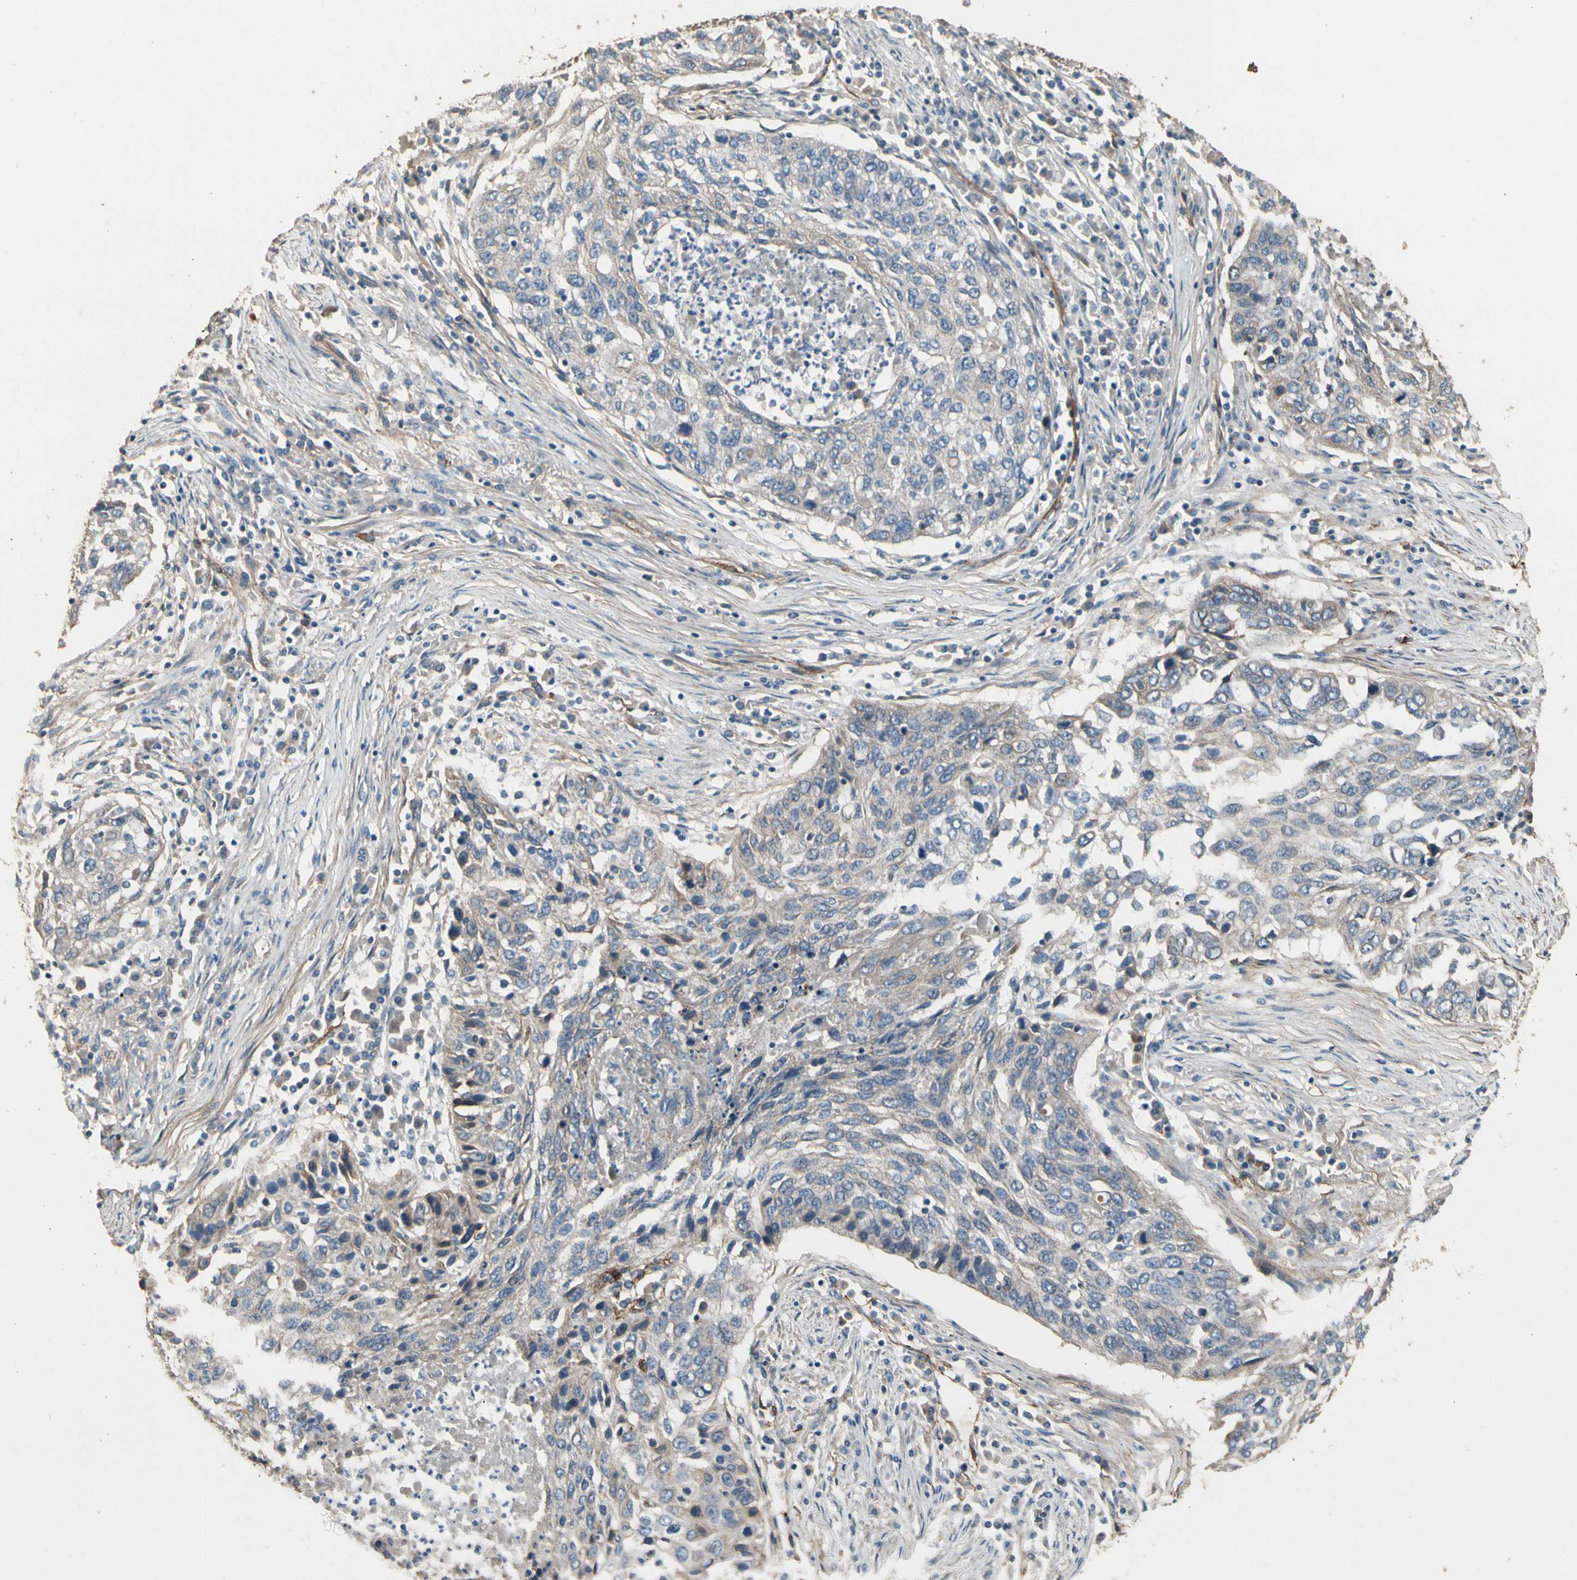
{"staining": {"intensity": "weak", "quantity": ">75%", "location": "cytoplasmic/membranous"}, "tissue": "lung cancer", "cell_type": "Tumor cells", "image_type": "cancer", "snomed": [{"axis": "morphology", "description": "Squamous cell carcinoma, NOS"}, {"axis": "topography", "description": "Lung"}], "caption": "High-power microscopy captured an immunohistochemistry (IHC) micrograph of lung squamous cell carcinoma, revealing weak cytoplasmic/membranous staining in about >75% of tumor cells.", "gene": "SUSD2", "patient": {"sex": "female", "age": 63}}